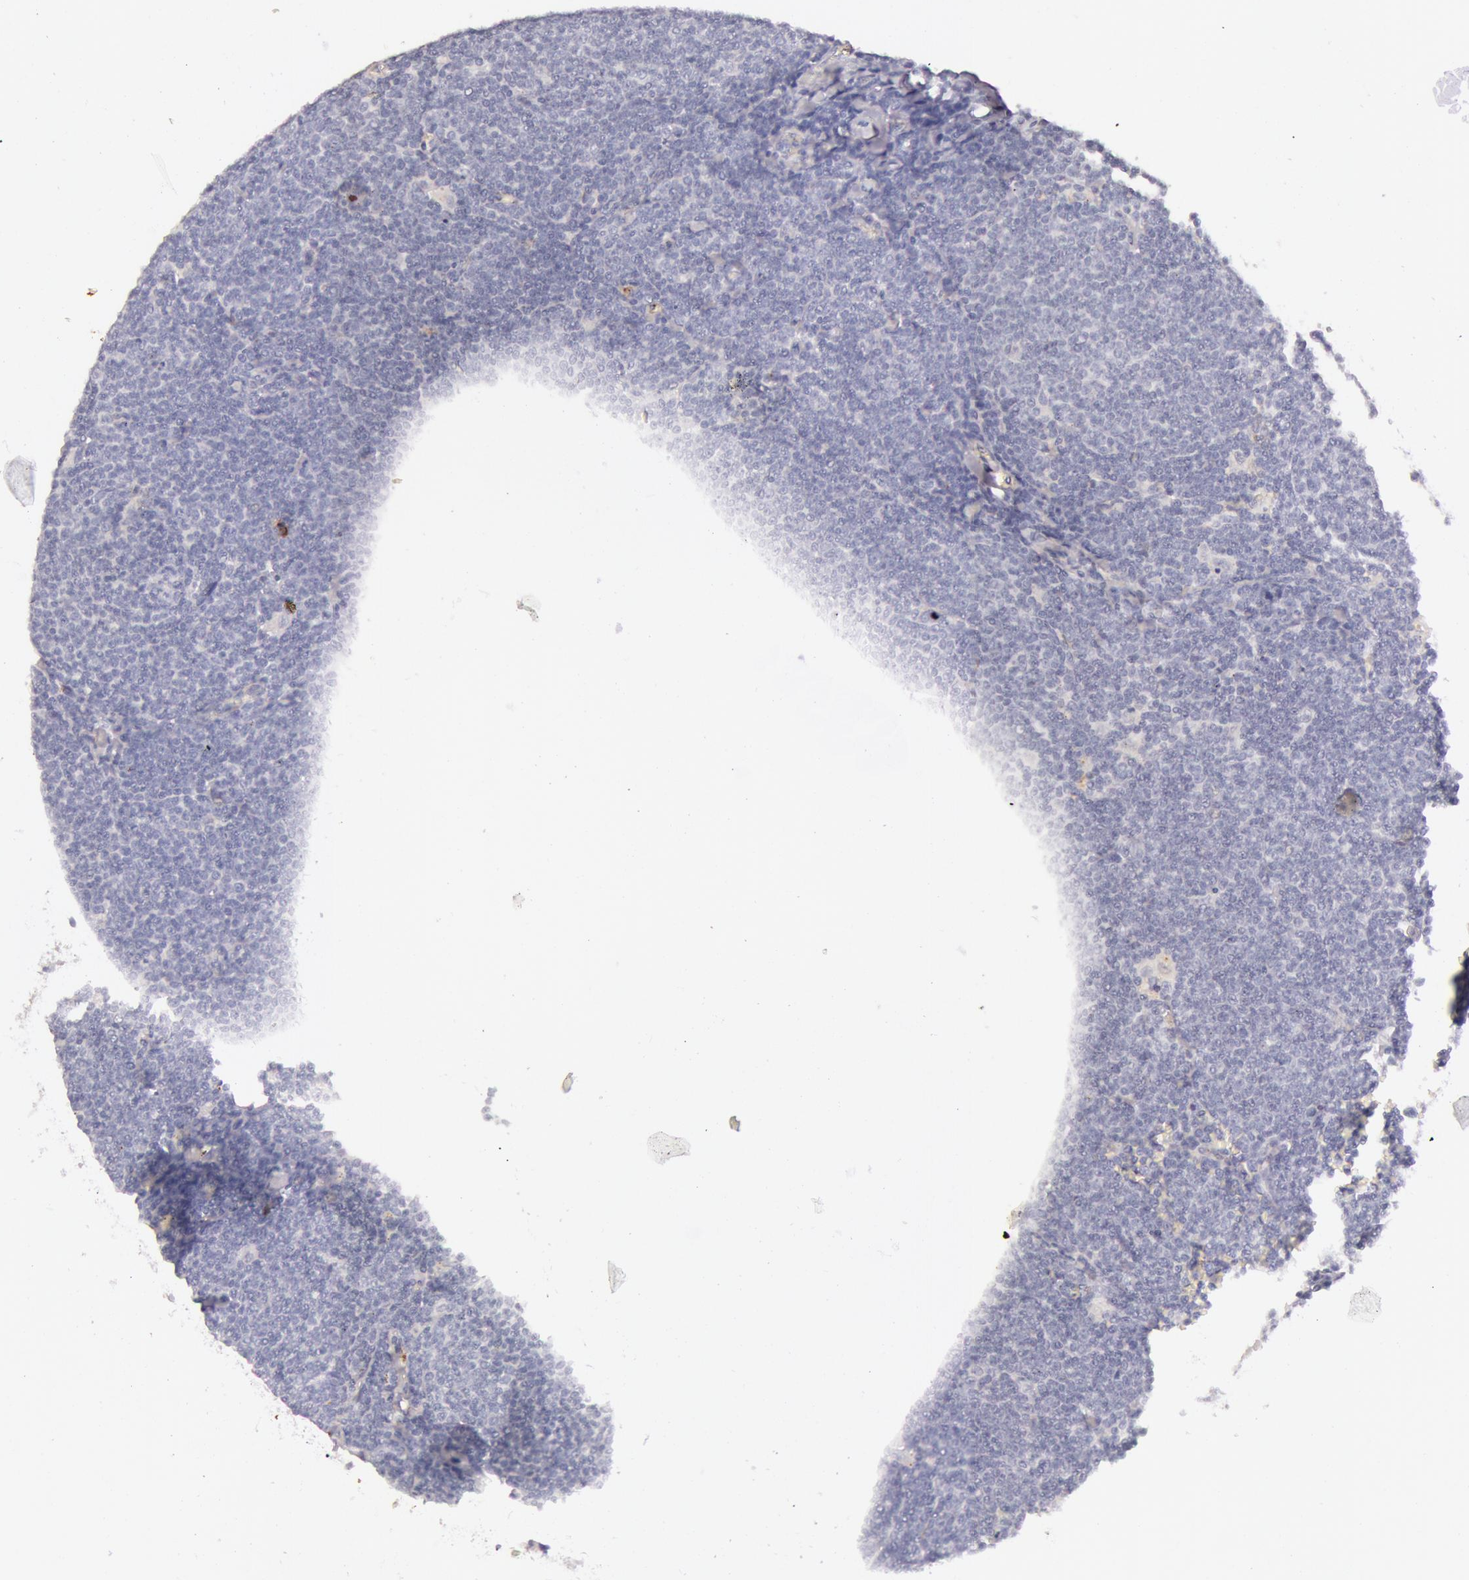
{"staining": {"intensity": "negative", "quantity": "none", "location": "none"}, "tissue": "lymphoma", "cell_type": "Tumor cells", "image_type": "cancer", "snomed": [{"axis": "morphology", "description": "Malignant lymphoma, non-Hodgkin's type, Low grade"}, {"axis": "topography", "description": "Lymph node"}], "caption": "IHC image of neoplastic tissue: human low-grade malignant lymphoma, non-Hodgkin's type stained with DAB reveals no significant protein positivity in tumor cells. Brightfield microscopy of immunohistochemistry stained with DAB (3,3'-diaminobenzidine) (brown) and hematoxylin (blue), captured at high magnification.", "gene": "C4BPA", "patient": {"sex": "male", "age": 65}}